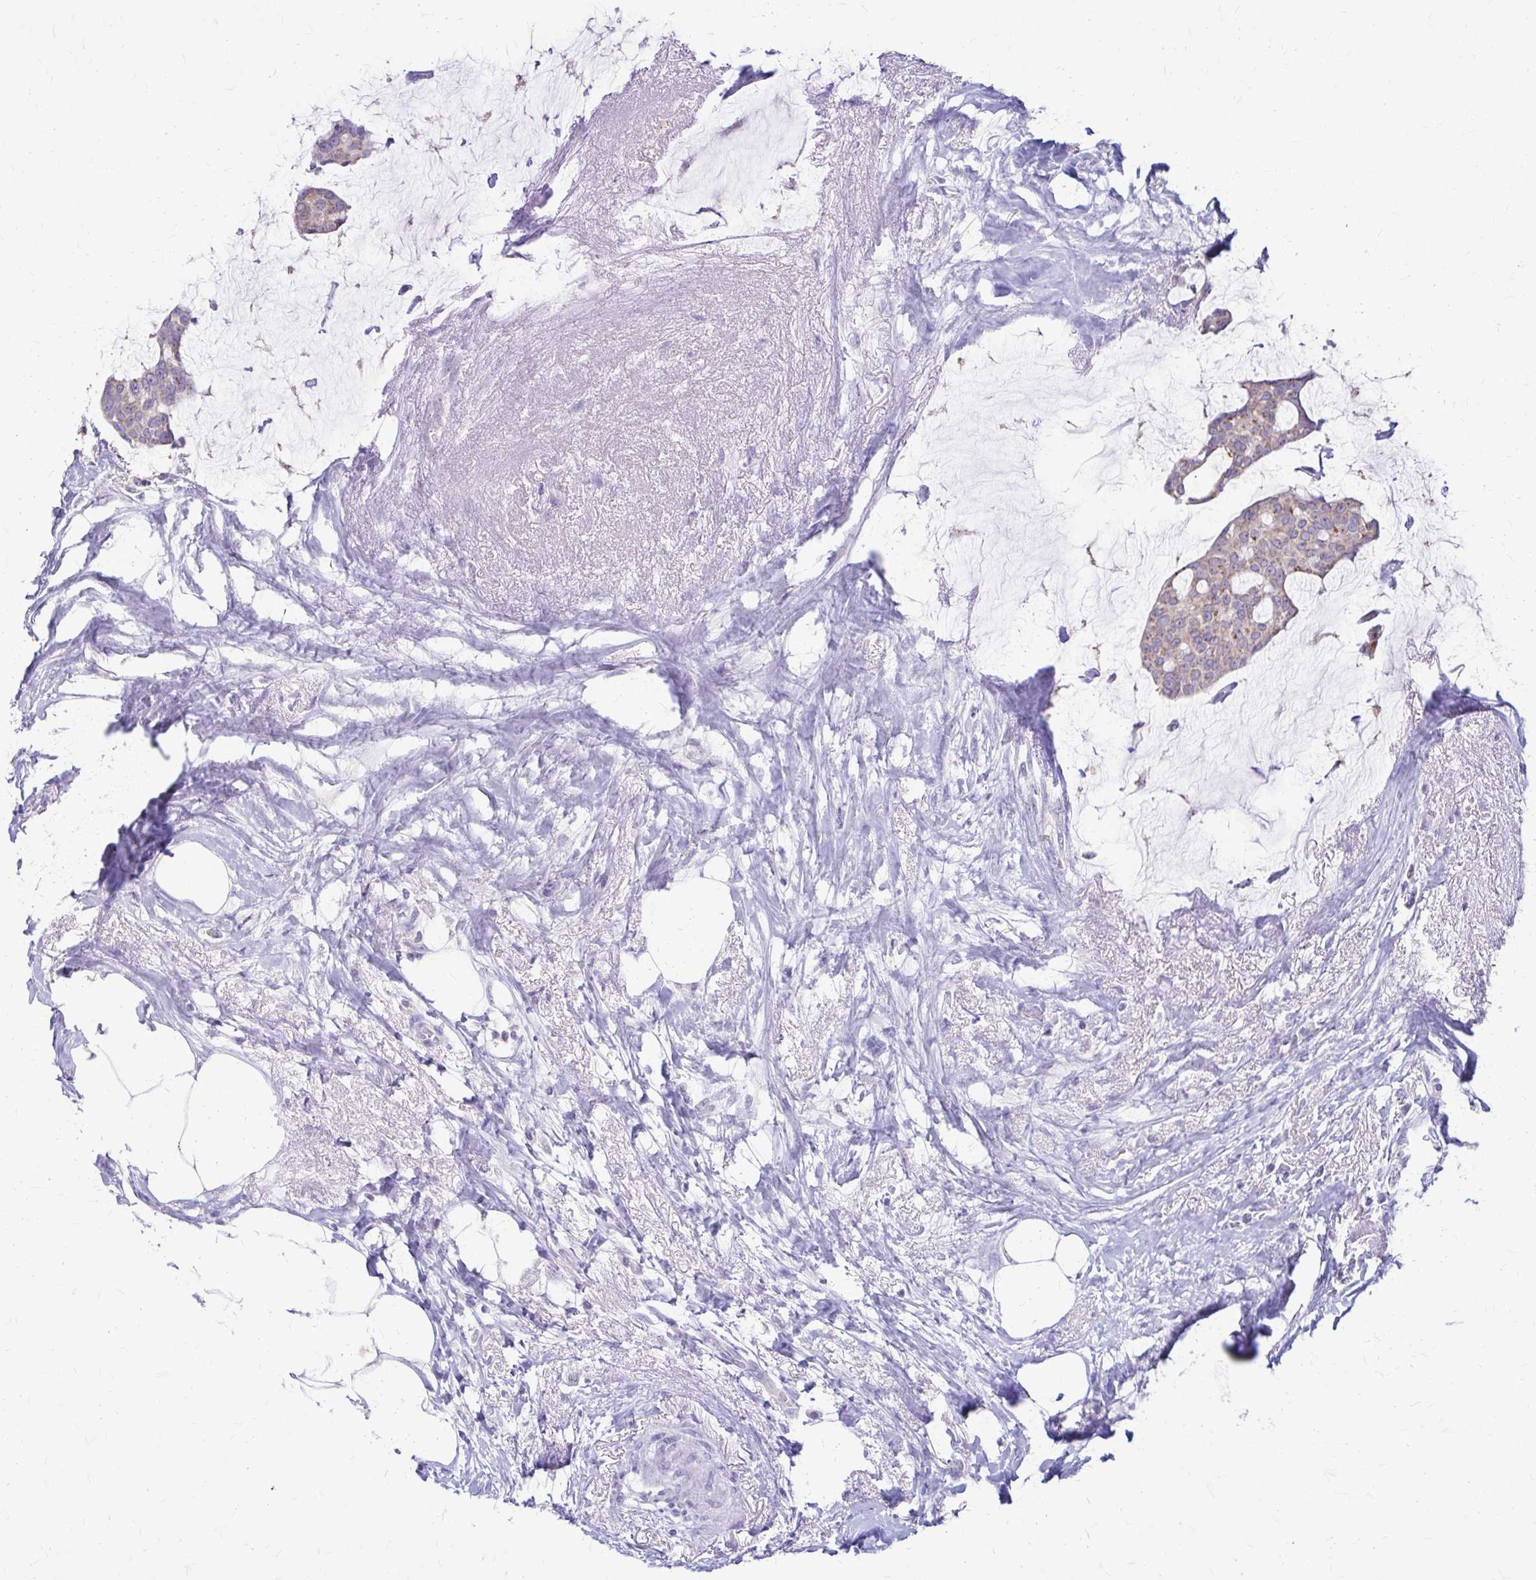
{"staining": {"intensity": "weak", "quantity": "25%-75%", "location": "cytoplasmic/membranous"}, "tissue": "breast cancer", "cell_type": "Tumor cells", "image_type": "cancer", "snomed": [{"axis": "morphology", "description": "Duct carcinoma"}, {"axis": "topography", "description": "Breast"}], "caption": "Immunohistochemistry micrograph of neoplastic tissue: human breast cancer (infiltrating ductal carcinoma) stained using IHC demonstrates low levels of weak protein expression localized specifically in the cytoplasmic/membranous of tumor cells, appearing as a cytoplasmic/membranous brown color.", "gene": "SAMD13", "patient": {"sex": "female", "age": 91}}